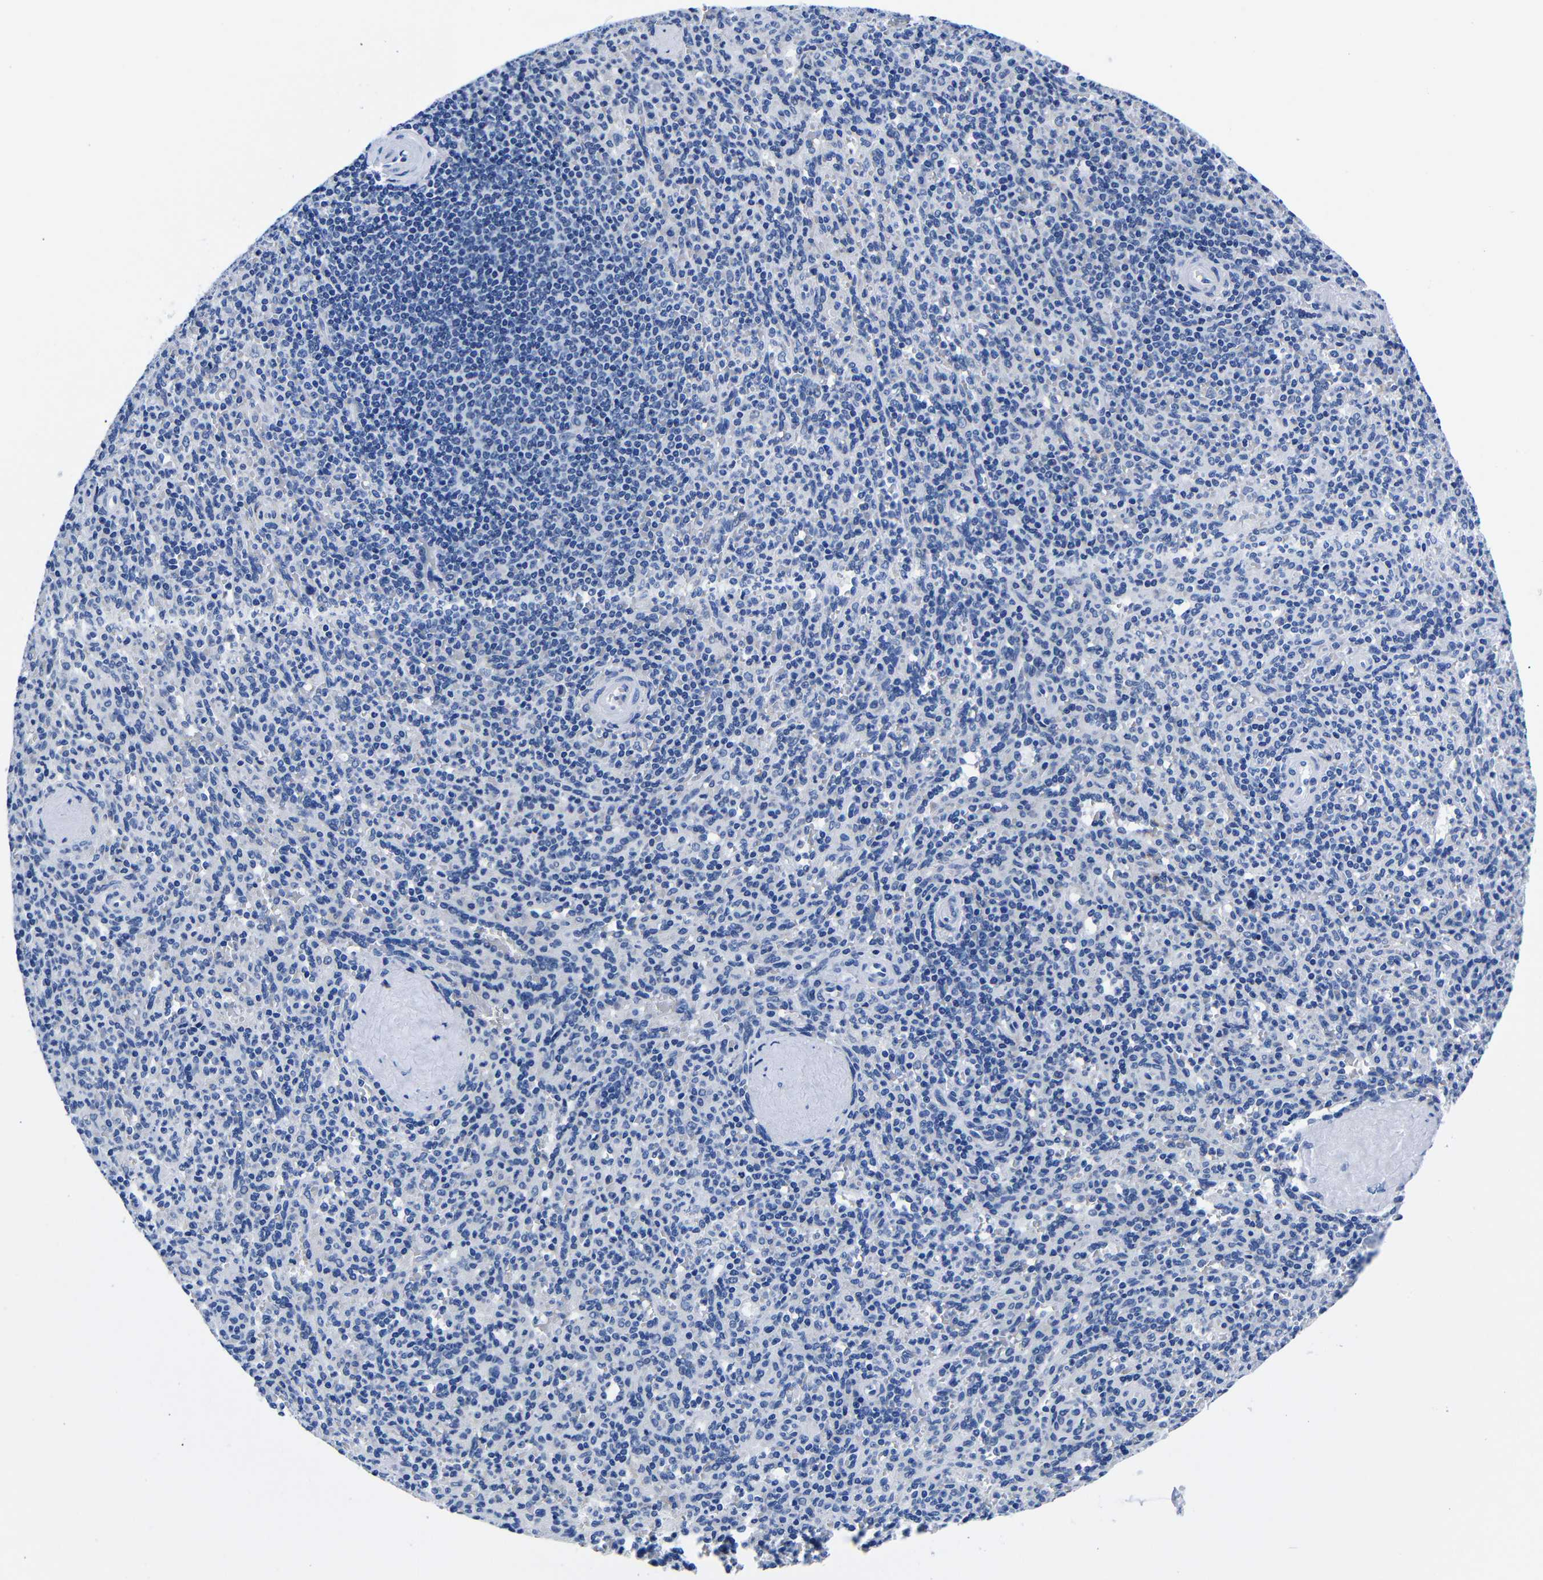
{"staining": {"intensity": "negative", "quantity": "none", "location": "none"}, "tissue": "spleen", "cell_type": "Cells in red pulp", "image_type": "normal", "snomed": [{"axis": "morphology", "description": "Normal tissue, NOS"}, {"axis": "topography", "description": "Spleen"}], "caption": "An IHC histopathology image of normal spleen is shown. There is no staining in cells in red pulp of spleen.", "gene": "CLEC4G", "patient": {"sex": "male", "age": 36}}